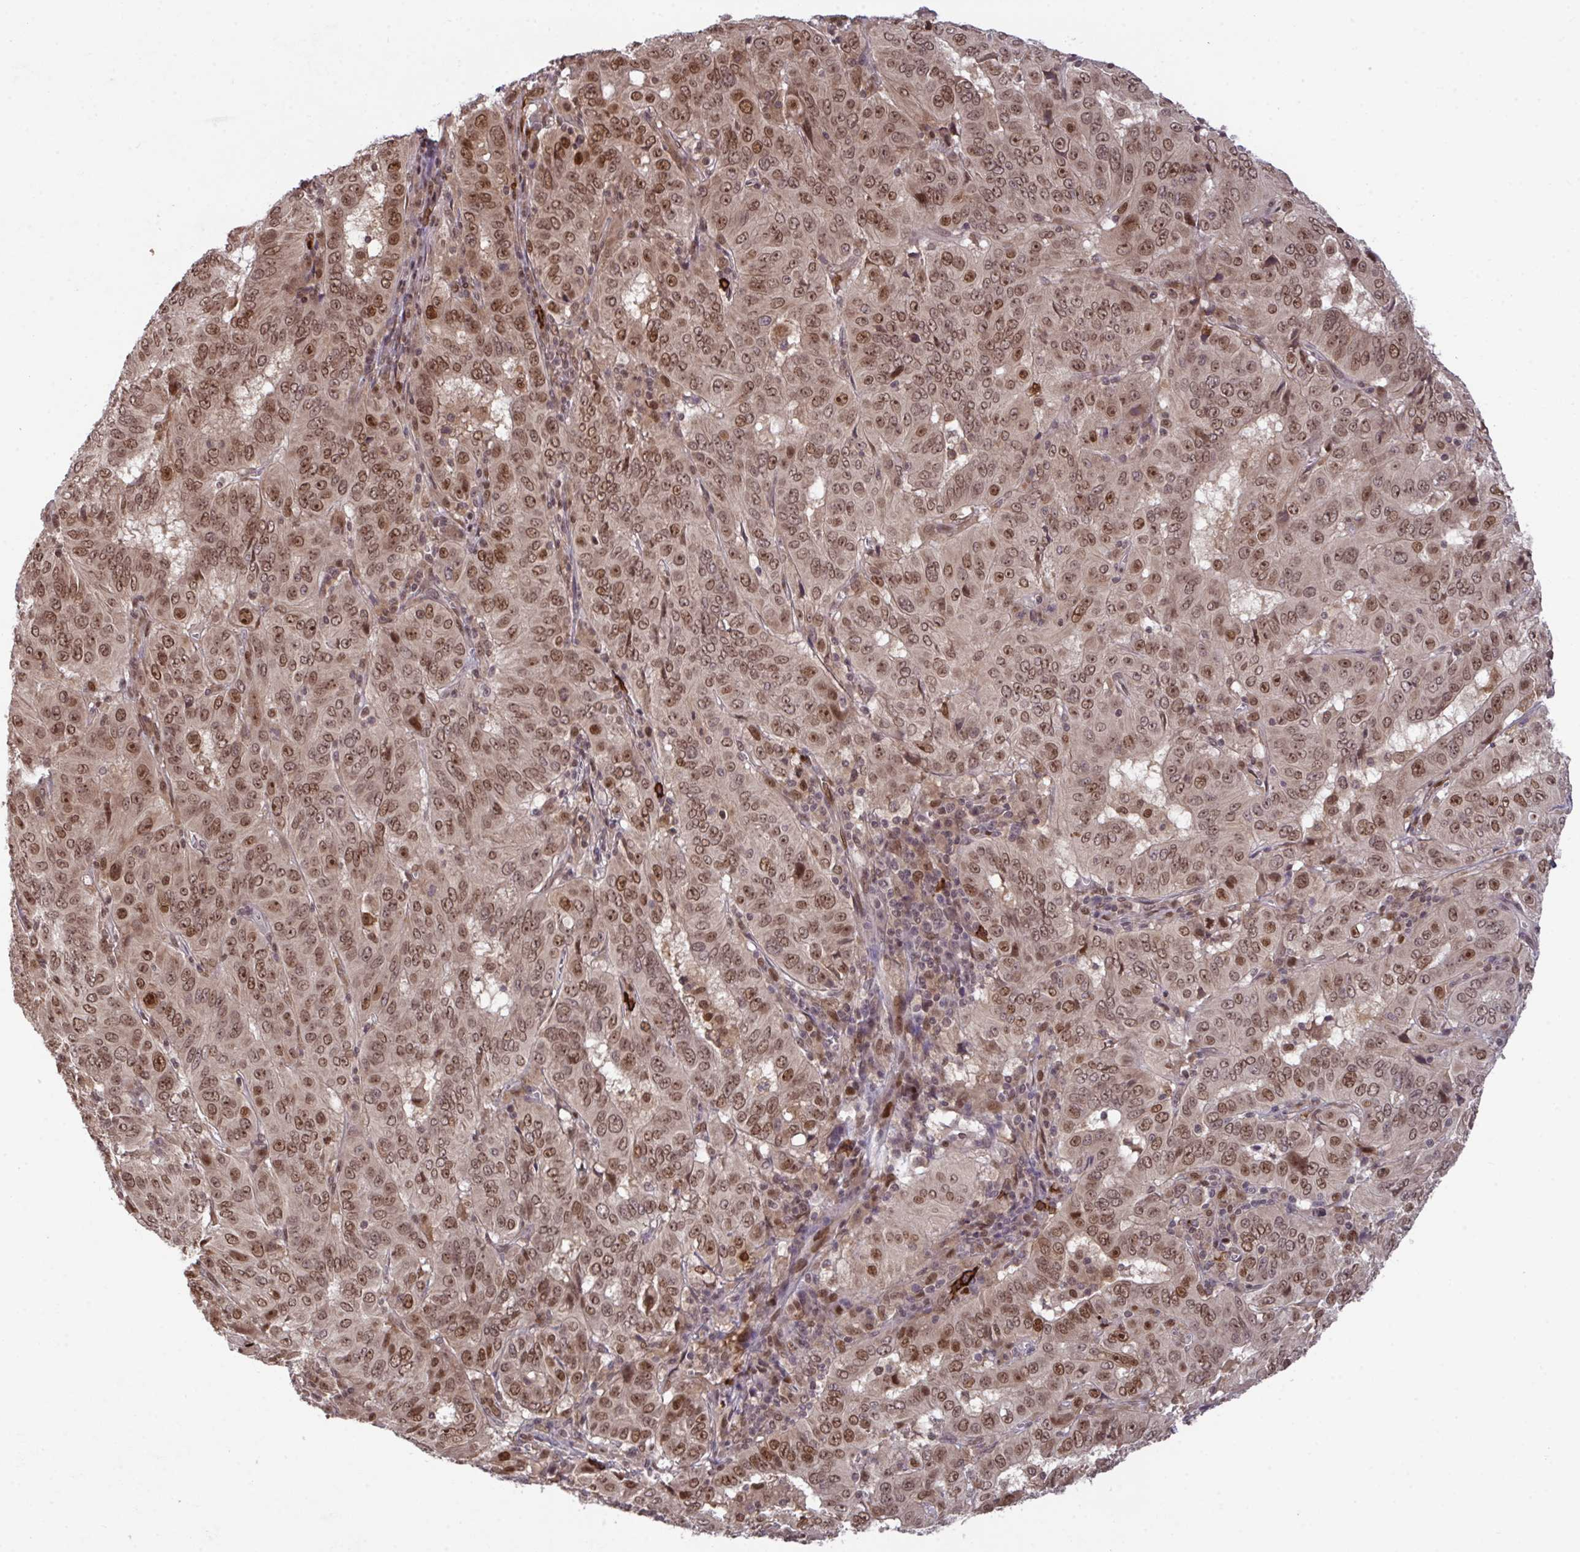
{"staining": {"intensity": "moderate", "quantity": ">75%", "location": "nuclear"}, "tissue": "pancreatic cancer", "cell_type": "Tumor cells", "image_type": "cancer", "snomed": [{"axis": "morphology", "description": "Adenocarcinoma, NOS"}, {"axis": "topography", "description": "Pancreas"}], "caption": "Brown immunohistochemical staining in human pancreatic adenocarcinoma shows moderate nuclear positivity in about >75% of tumor cells.", "gene": "UXT", "patient": {"sex": "male", "age": 63}}